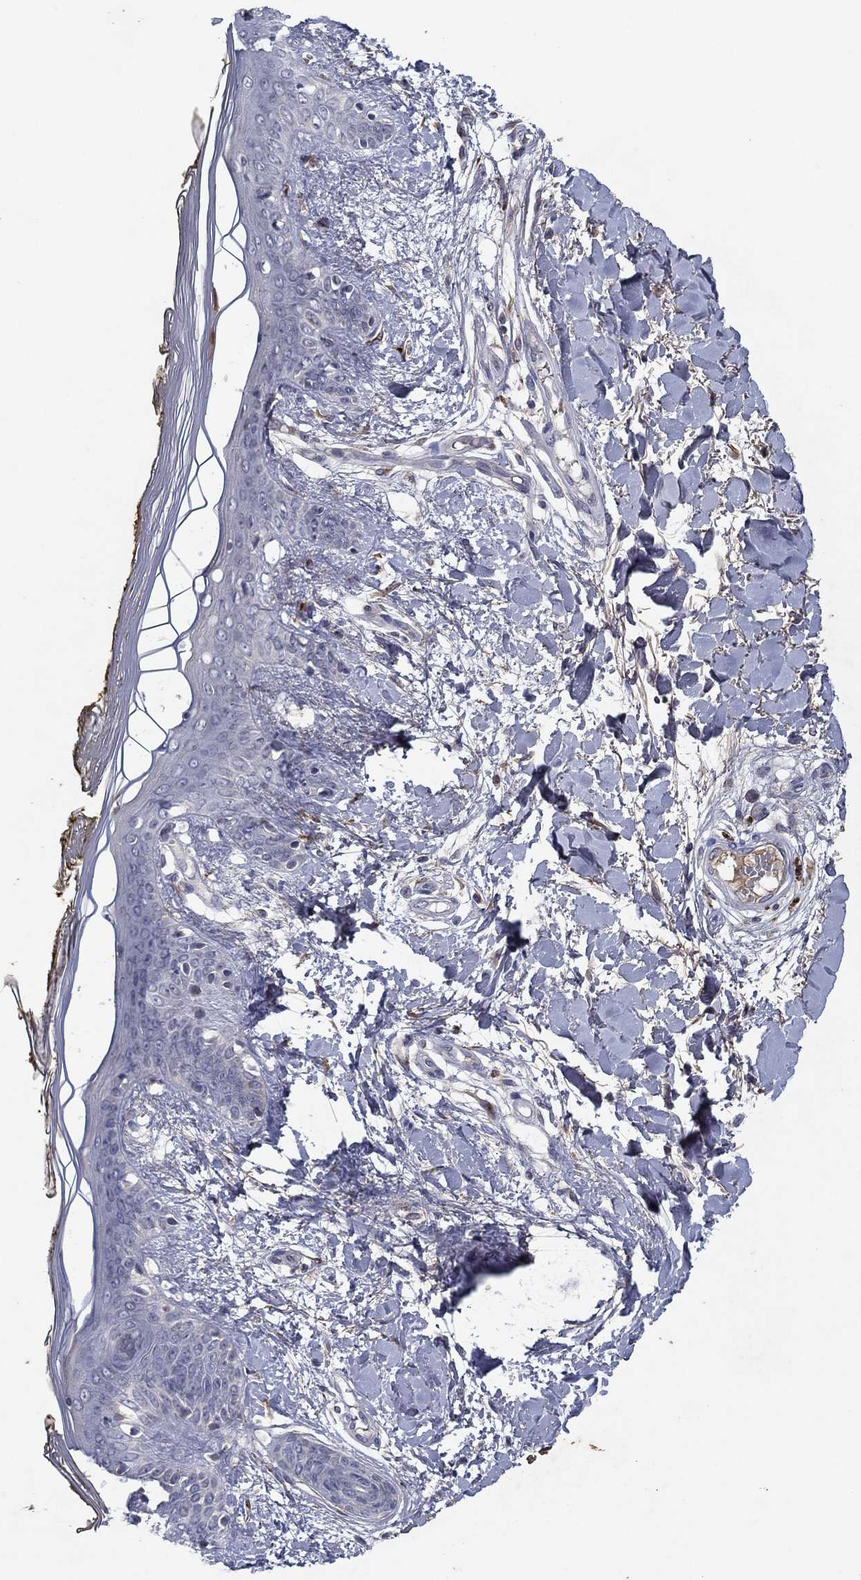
{"staining": {"intensity": "negative", "quantity": "none", "location": "none"}, "tissue": "skin", "cell_type": "Fibroblasts", "image_type": "normal", "snomed": [{"axis": "morphology", "description": "Normal tissue, NOS"}, {"axis": "topography", "description": "Skin"}], "caption": "Benign skin was stained to show a protein in brown. There is no significant staining in fibroblasts. (Stains: DAB IHC with hematoxylin counter stain, Microscopy: brightfield microscopy at high magnification).", "gene": "PTGDS", "patient": {"sex": "female", "age": 34}}